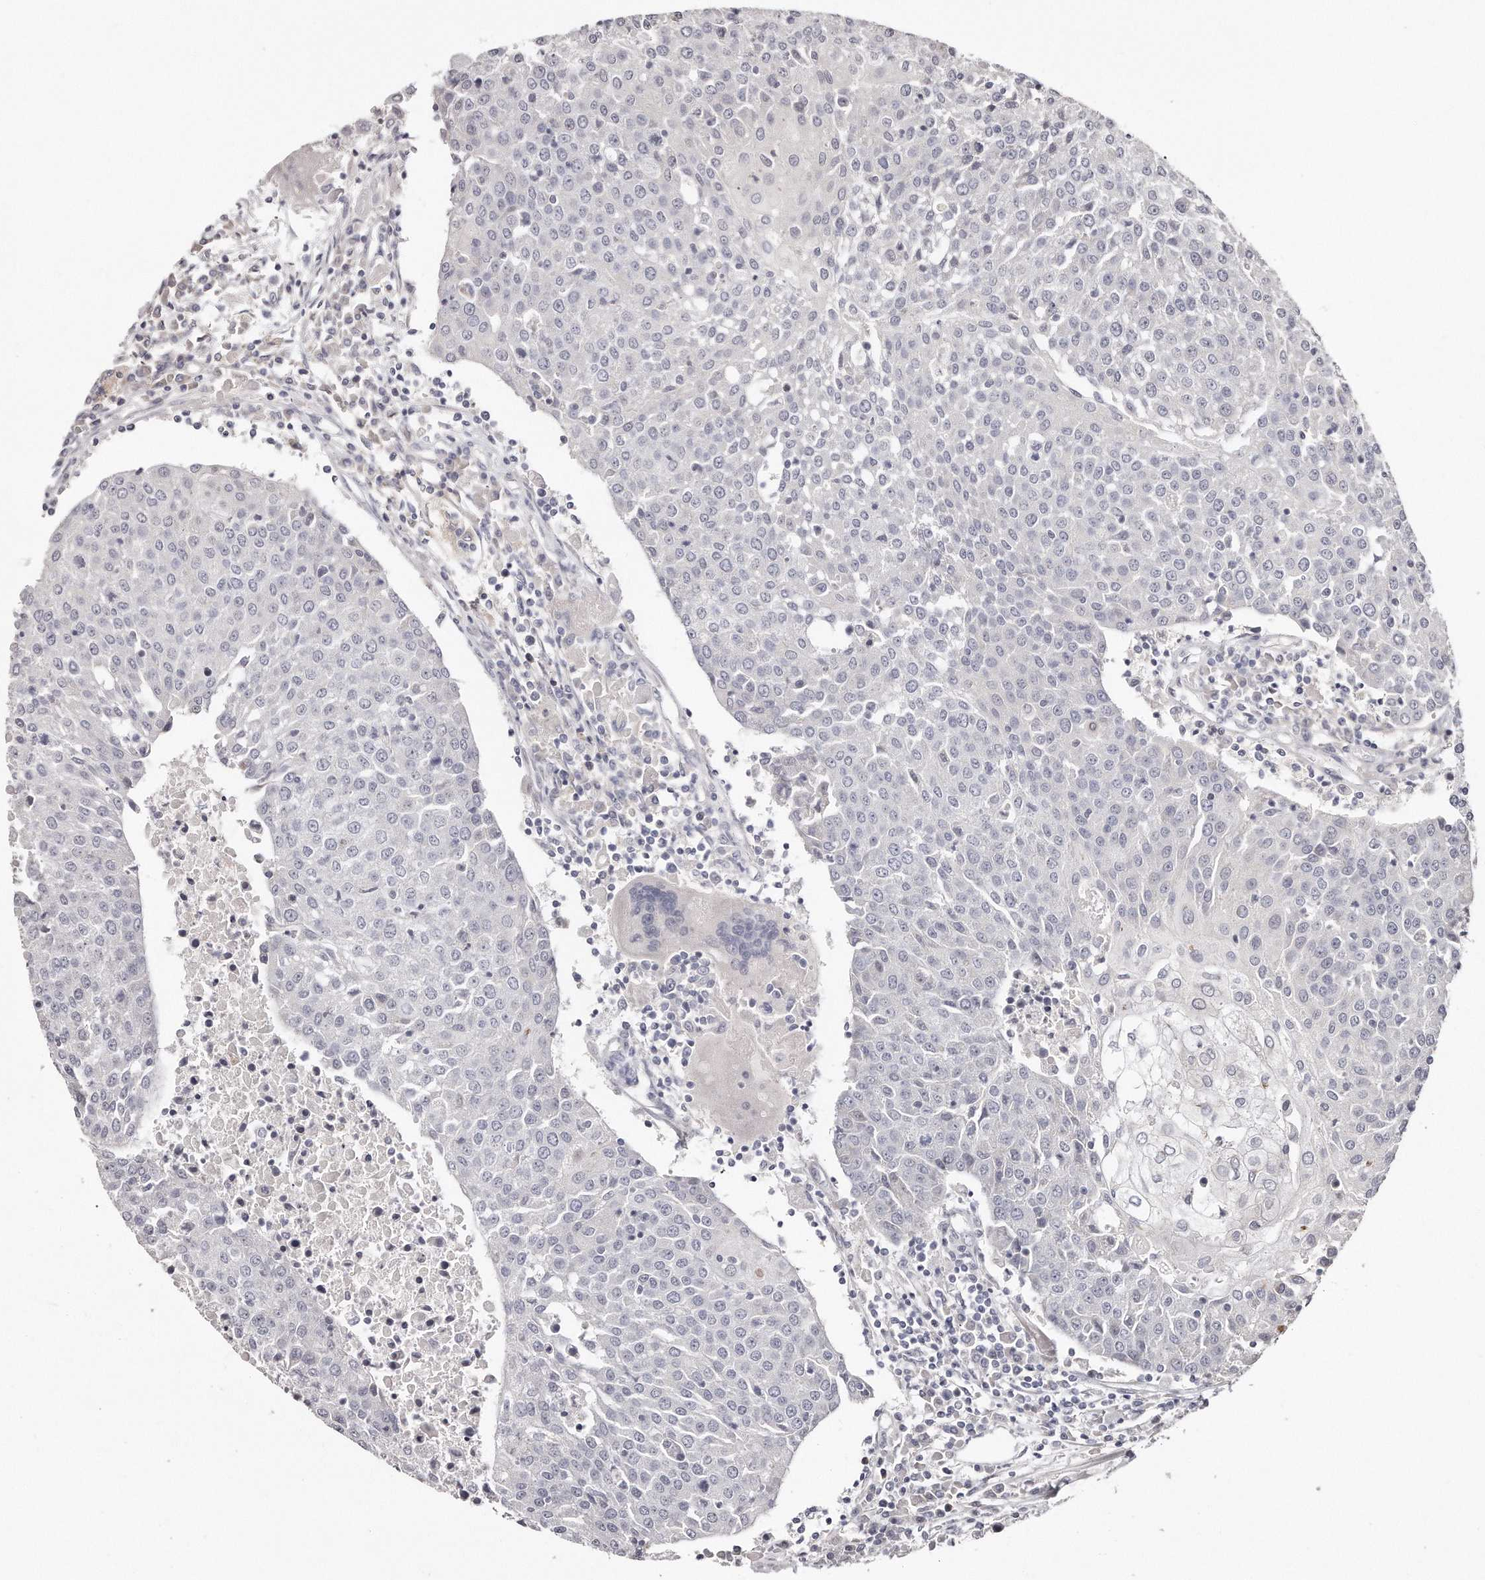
{"staining": {"intensity": "negative", "quantity": "none", "location": "none"}, "tissue": "urothelial cancer", "cell_type": "Tumor cells", "image_type": "cancer", "snomed": [{"axis": "morphology", "description": "Urothelial carcinoma, High grade"}, {"axis": "topography", "description": "Urinary bladder"}], "caption": "Human urothelial carcinoma (high-grade) stained for a protein using IHC demonstrates no expression in tumor cells.", "gene": "TTLL4", "patient": {"sex": "female", "age": 85}}